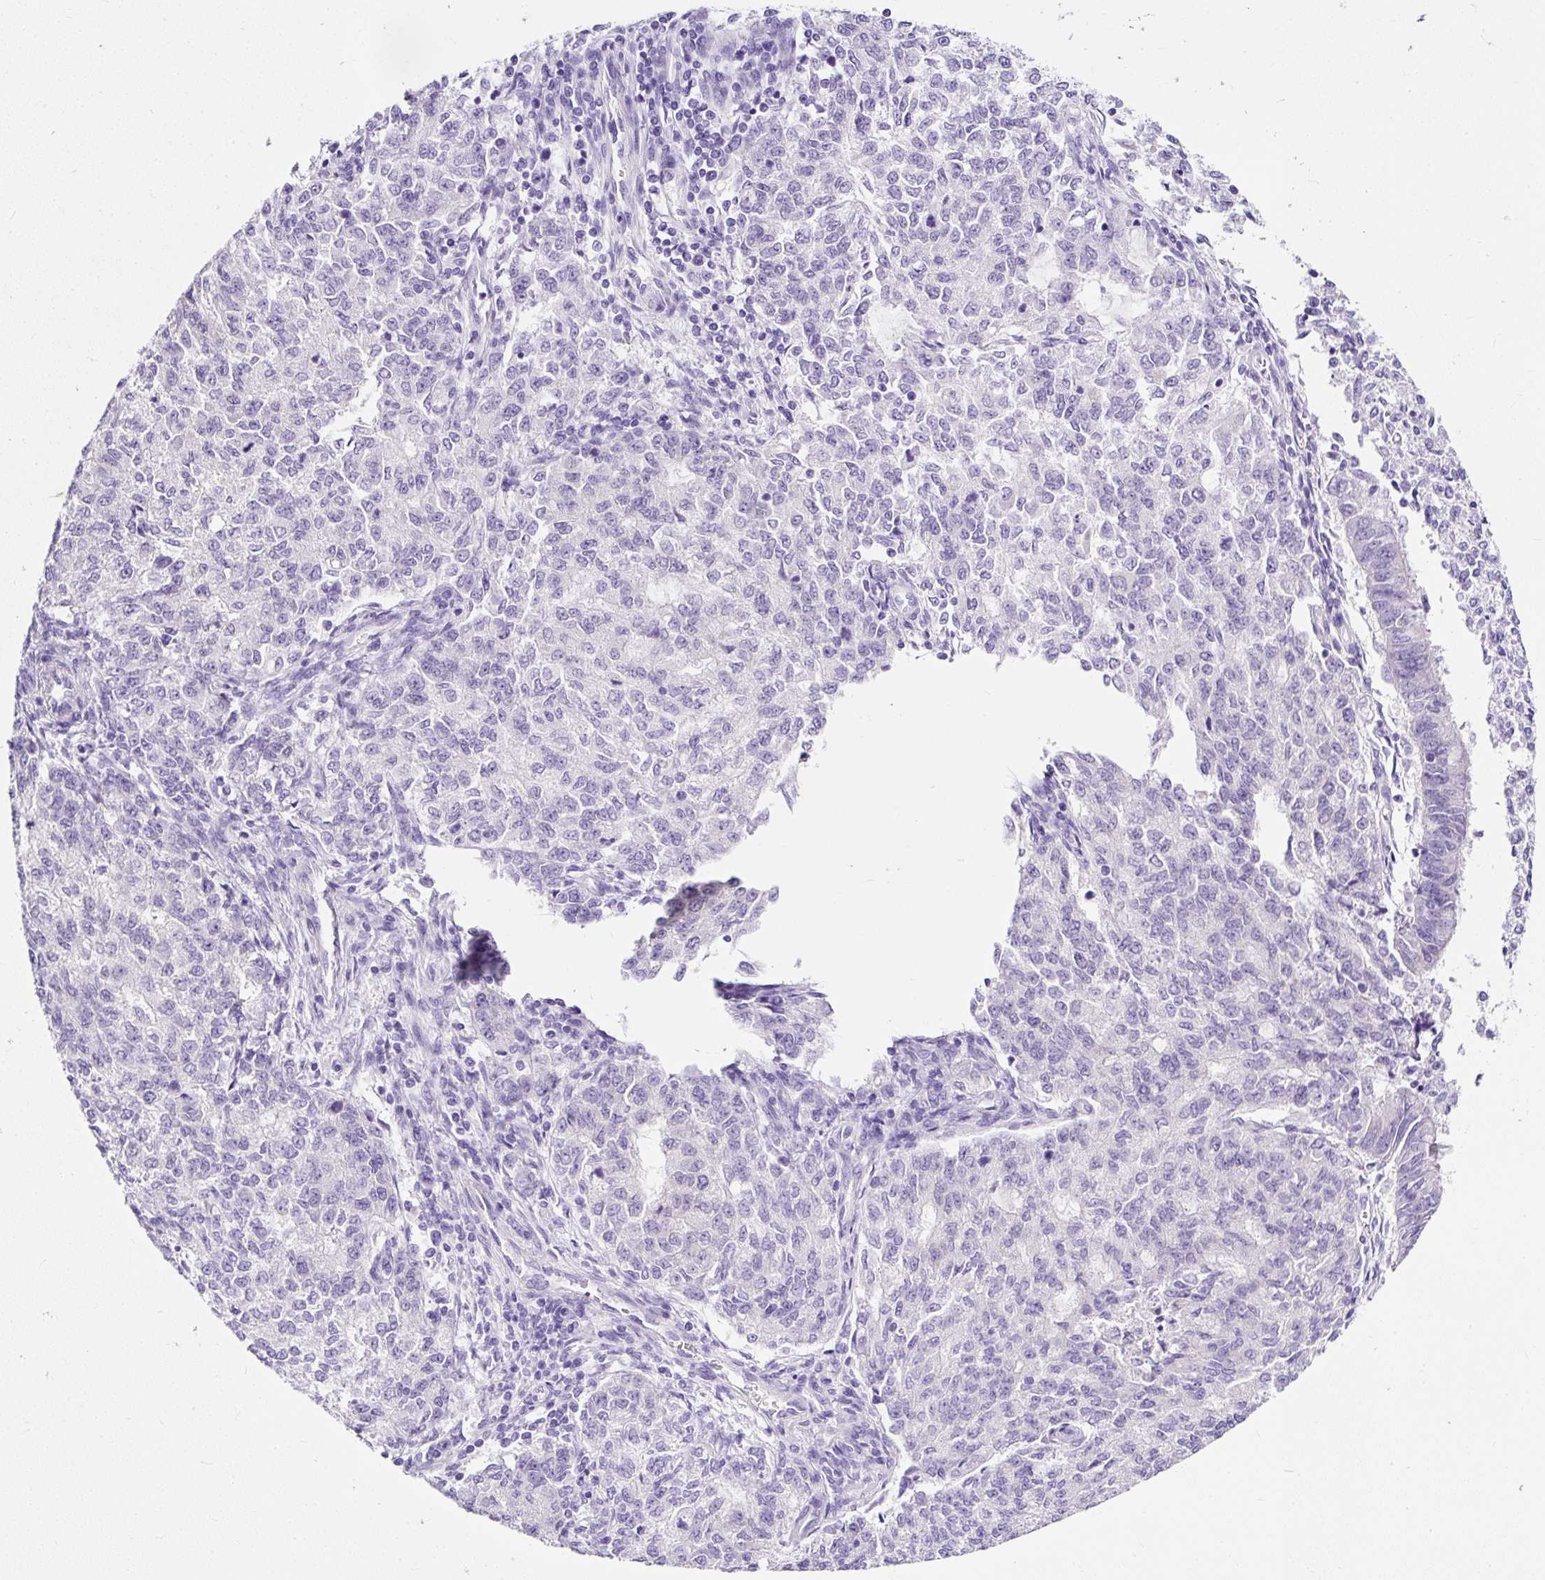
{"staining": {"intensity": "negative", "quantity": "none", "location": "none"}, "tissue": "endometrial cancer", "cell_type": "Tumor cells", "image_type": "cancer", "snomed": [{"axis": "morphology", "description": "Adenocarcinoma, NOS"}, {"axis": "topography", "description": "Endometrium"}], "caption": "This photomicrograph is of endometrial cancer stained with IHC to label a protein in brown with the nuclei are counter-stained blue. There is no staining in tumor cells. Brightfield microscopy of immunohistochemistry stained with DAB (brown) and hematoxylin (blue), captured at high magnification.", "gene": "STOX2", "patient": {"sex": "female", "age": 50}}